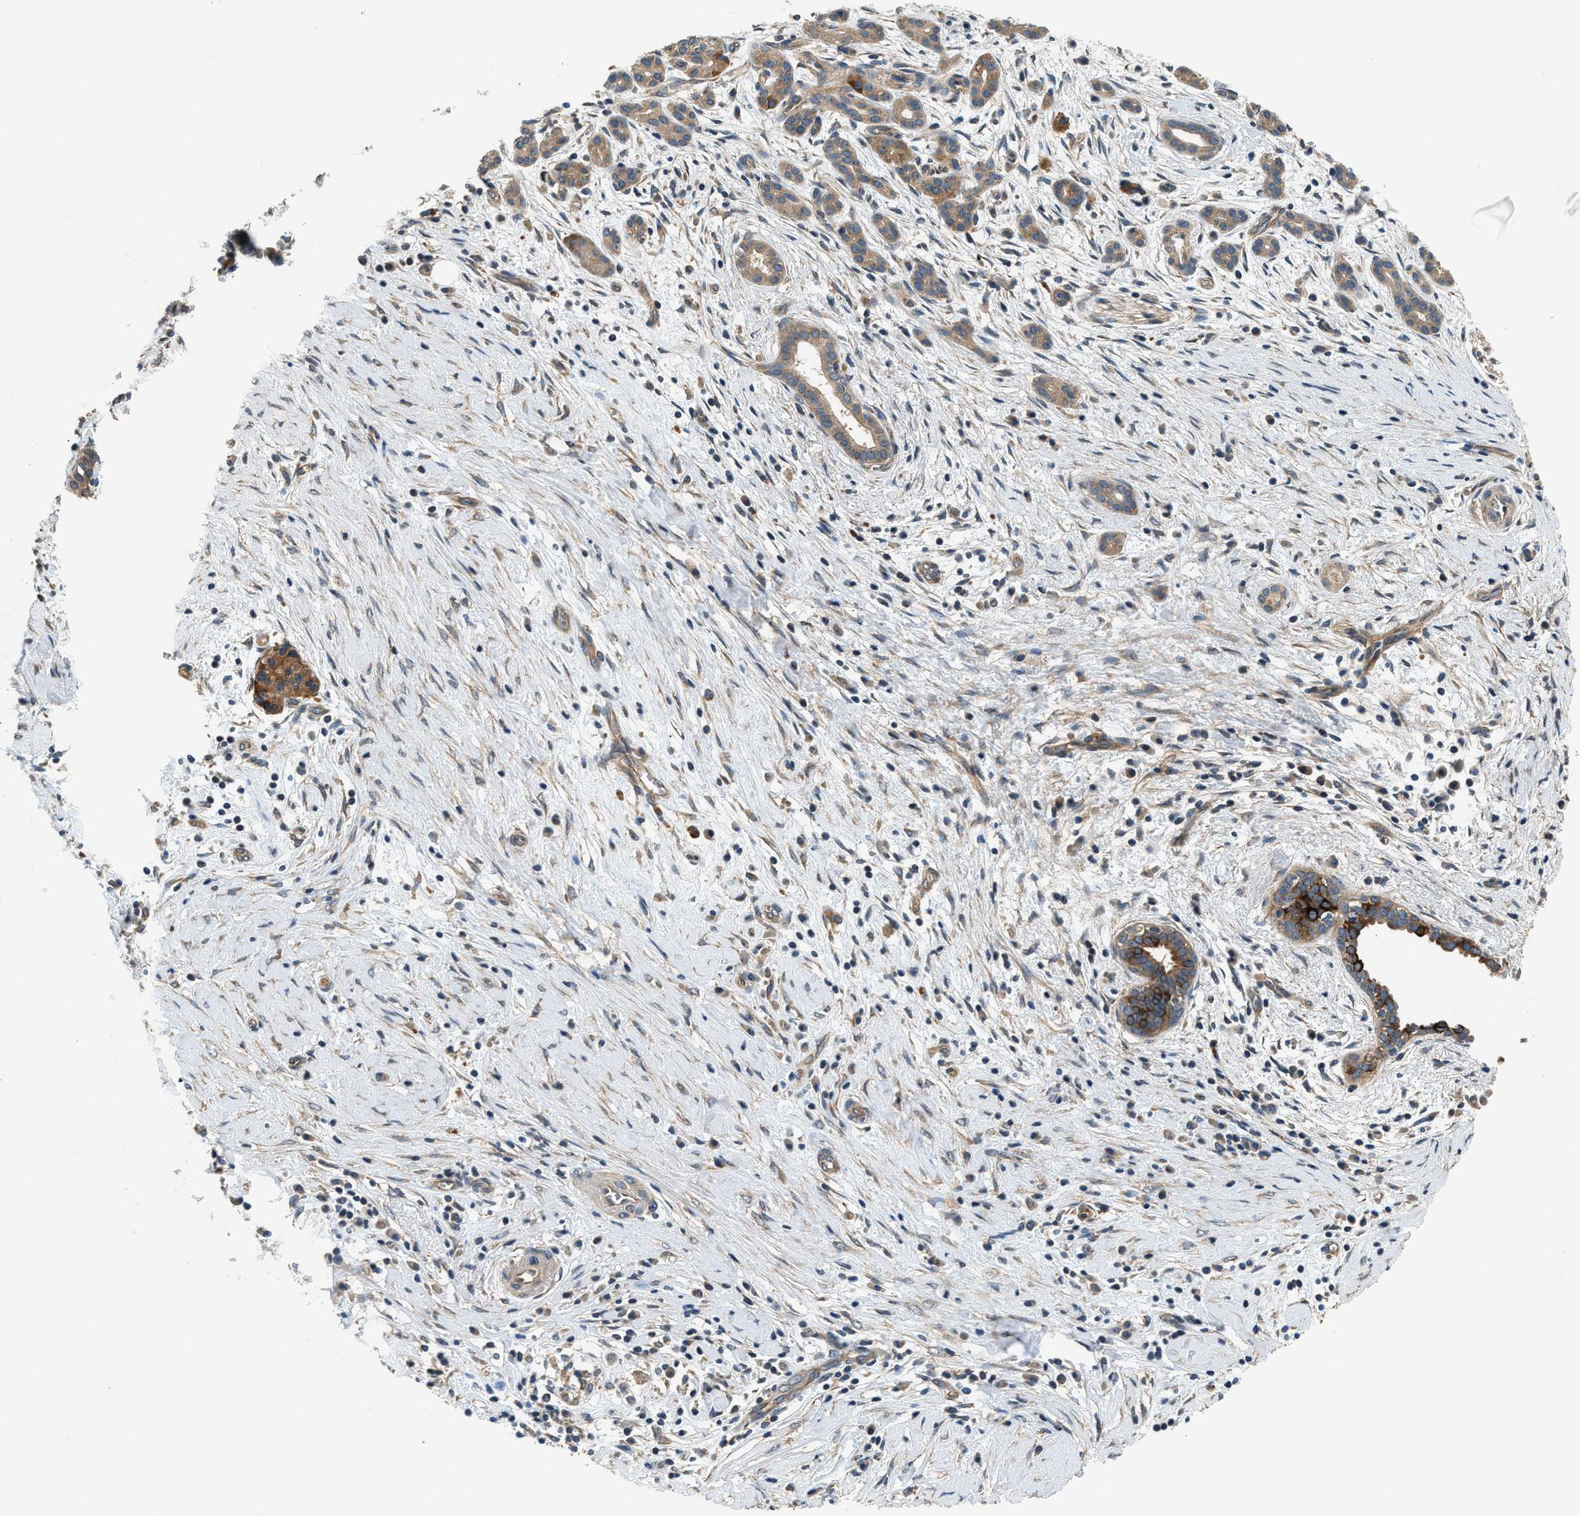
{"staining": {"intensity": "moderate", "quantity": ">75%", "location": "cytoplasmic/membranous"}, "tissue": "pancreatic cancer", "cell_type": "Tumor cells", "image_type": "cancer", "snomed": [{"axis": "morphology", "description": "Adenocarcinoma, NOS"}, {"axis": "topography", "description": "Pancreas"}], "caption": "Pancreatic adenocarcinoma tissue demonstrates moderate cytoplasmic/membranous expression in about >75% of tumor cells", "gene": "IL3RA", "patient": {"sex": "female", "age": 70}}